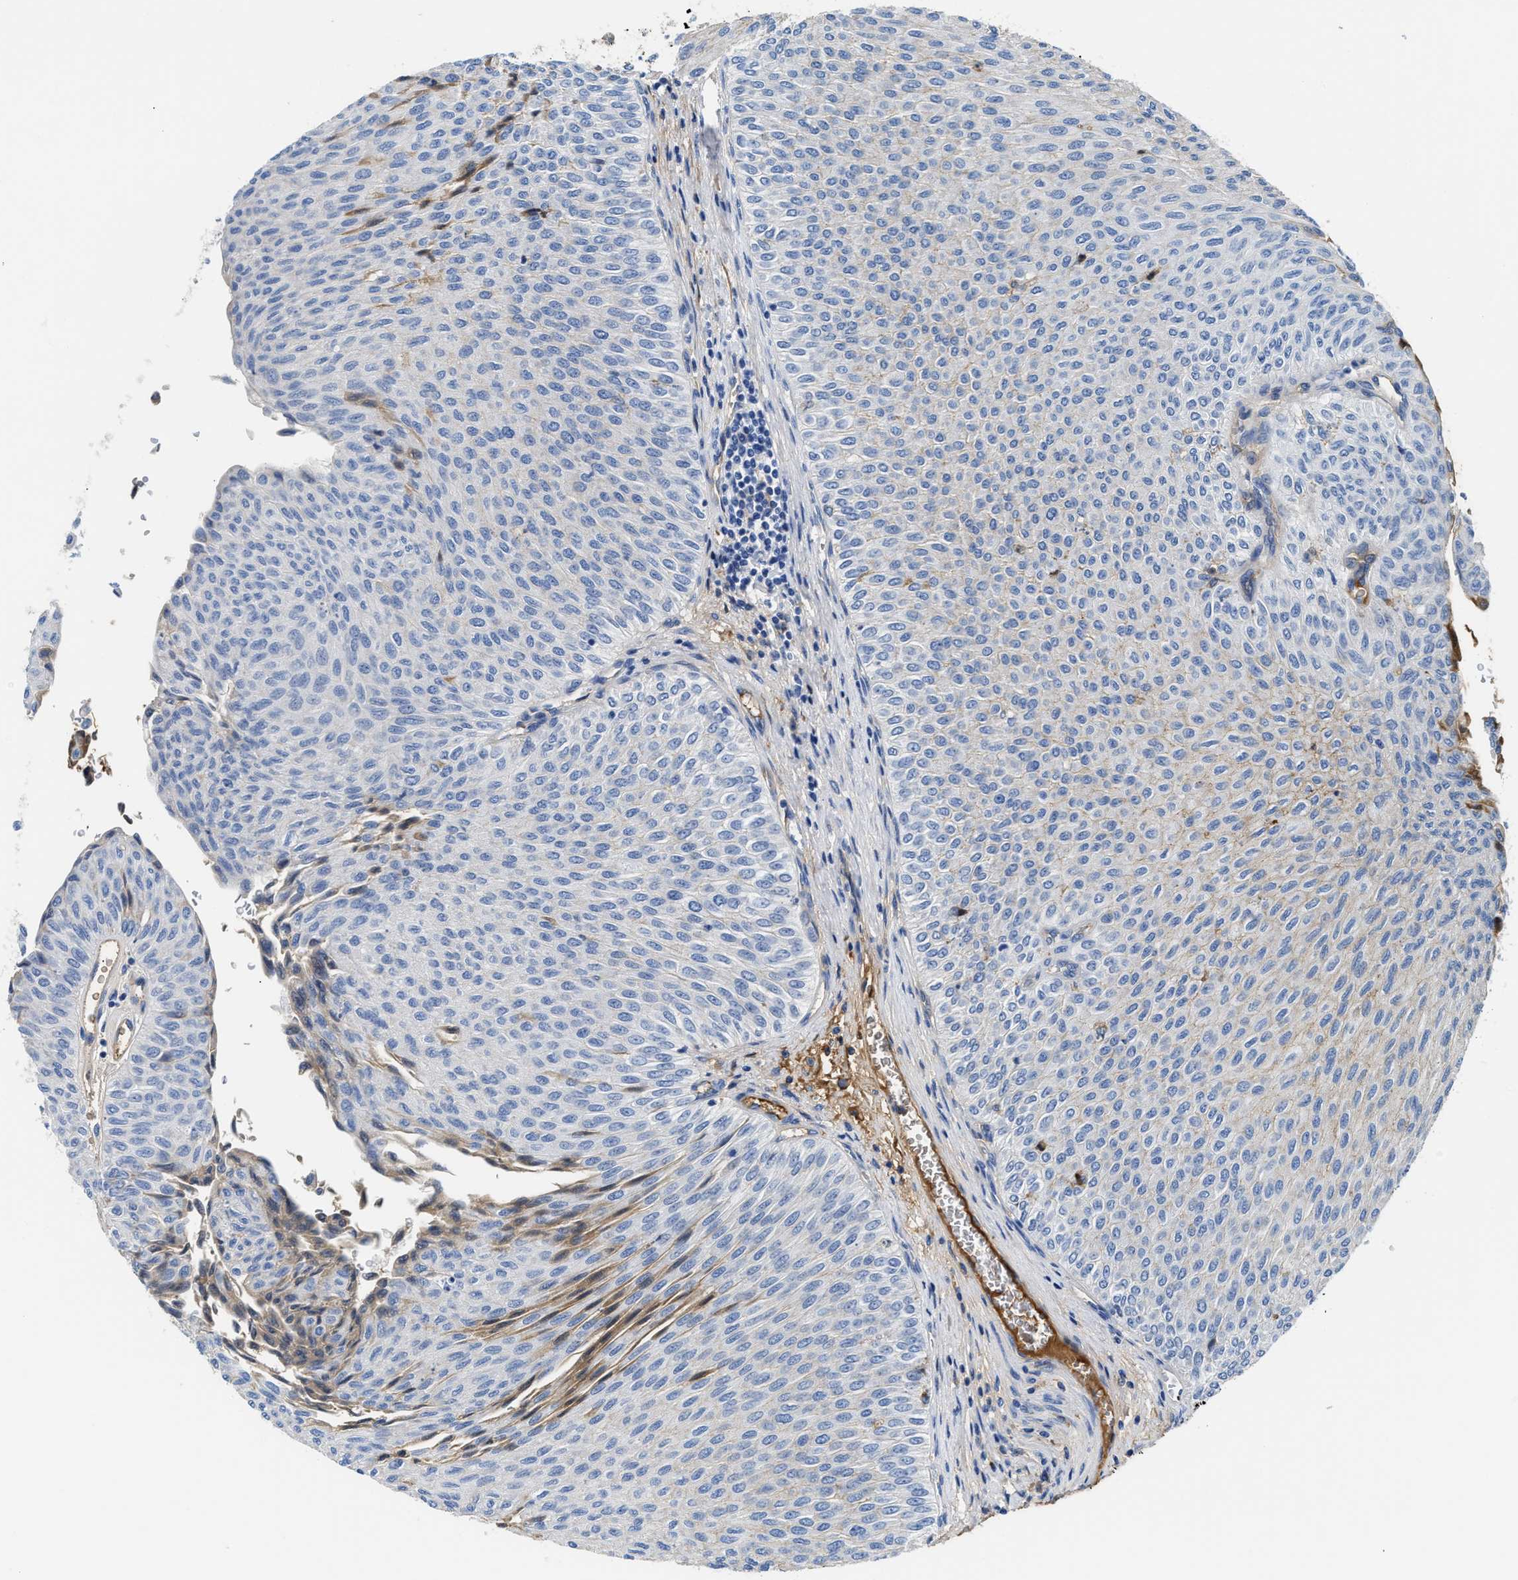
{"staining": {"intensity": "weak", "quantity": "<25%", "location": "cytoplasmic/membranous"}, "tissue": "urothelial cancer", "cell_type": "Tumor cells", "image_type": "cancer", "snomed": [{"axis": "morphology", "description": "Urothelial carcinoma, Low grade"}, {"axis": "topography", "description": "Urinary bladder"}], "caption": "This is a image of IHC staining of urothelial cancer, which shows no expression in tumor cells. (Brightfield microscopy of DAB IHC at high magnification).", "gene": "GC", "patient": {"sex": "male", "age": 78}}